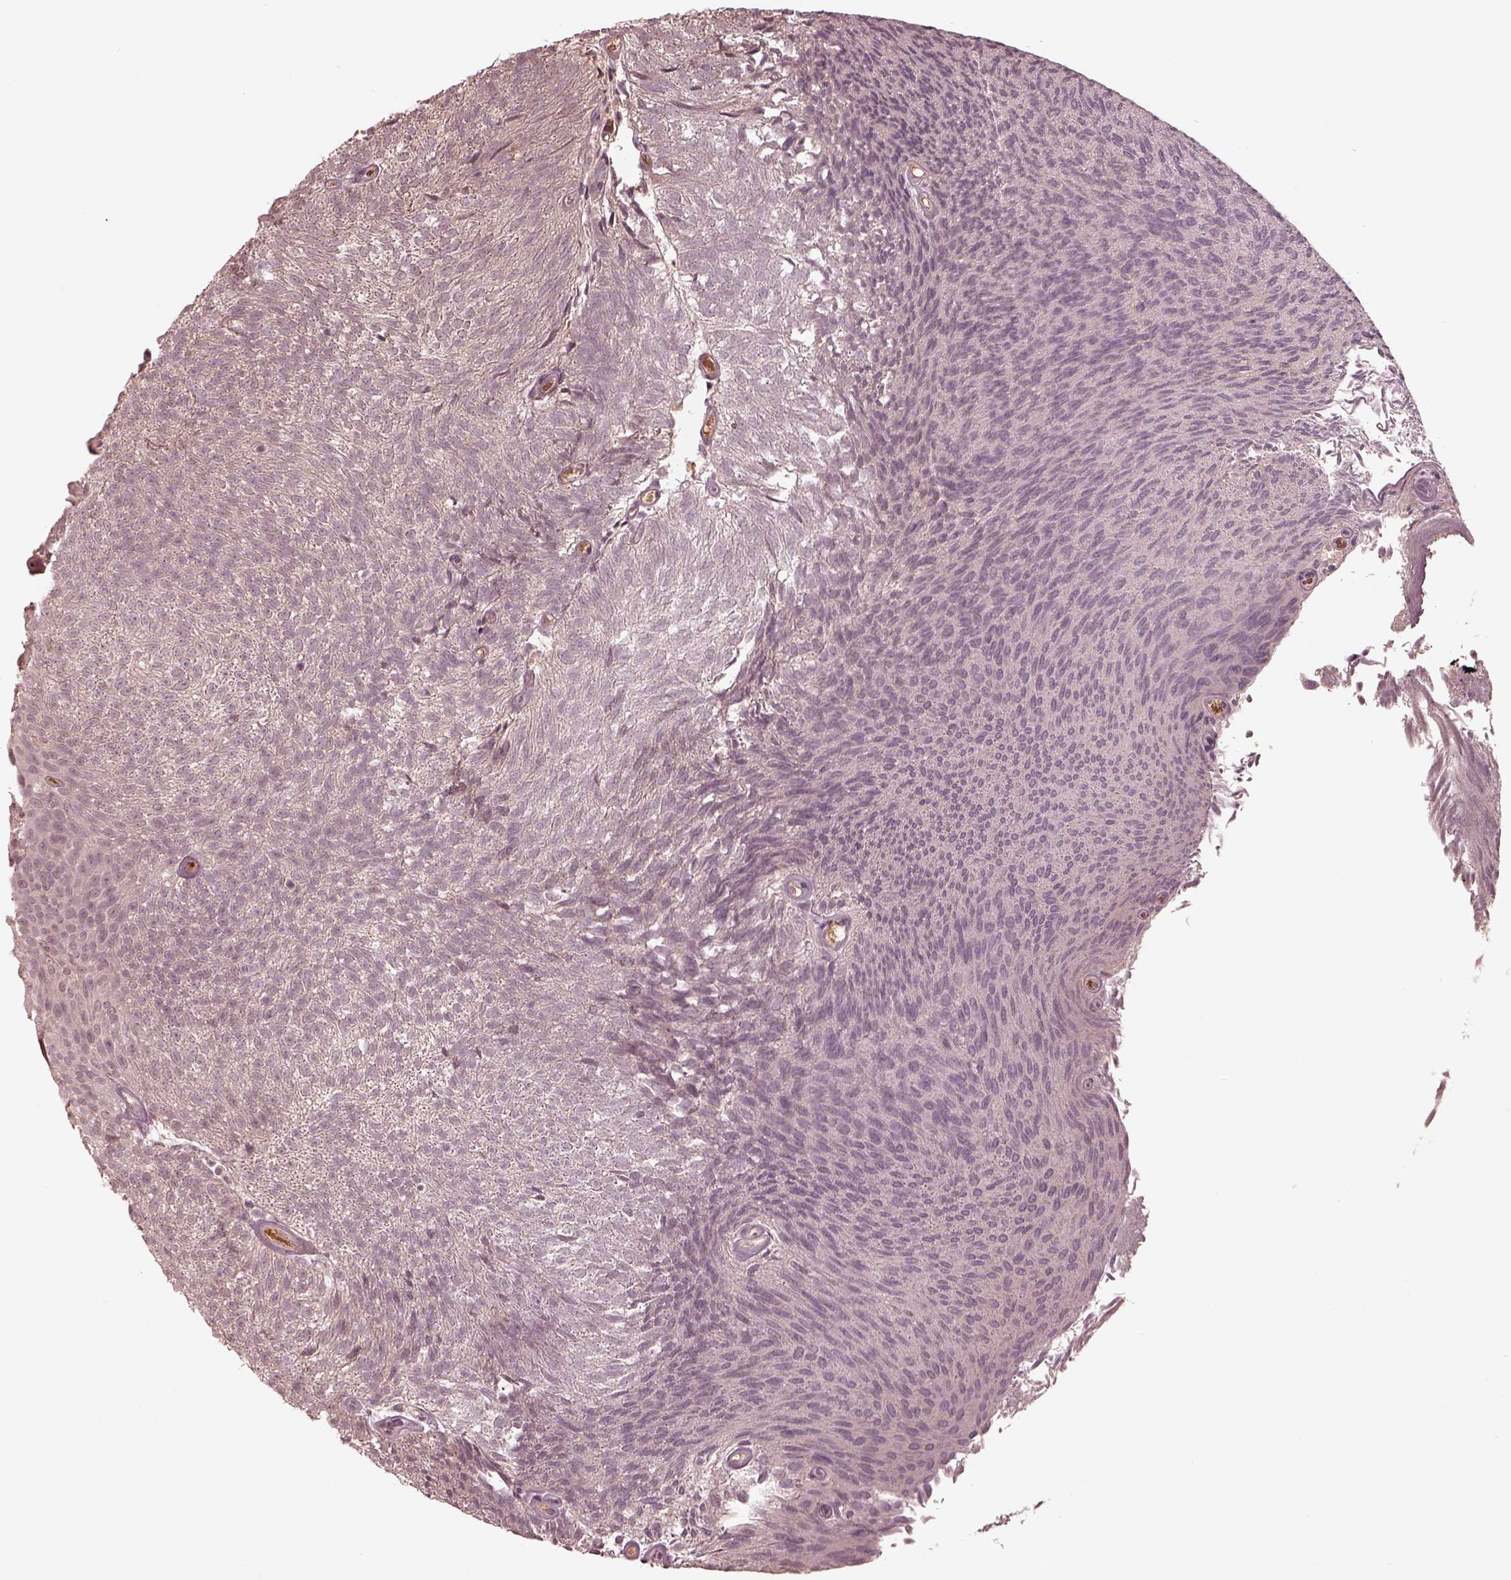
{"staining": {"intensity": "negative", "quantity": "none", "location": "none"}, "tissue": "urothelial cancer", "cell_type": "Tumor cells", "image_type": "cancer", "snomed": [{"axis": "morphology", "description": "Urothelial carcinoma, Low grade"}, {"axis": "topography", "description": "Urinary bladder"}], "caption": "The histopathology image reveals no significant expression in tumor cells of urothelial cancer.", "gene": "TF", "patient": {"sex": "male", "age": 77}}